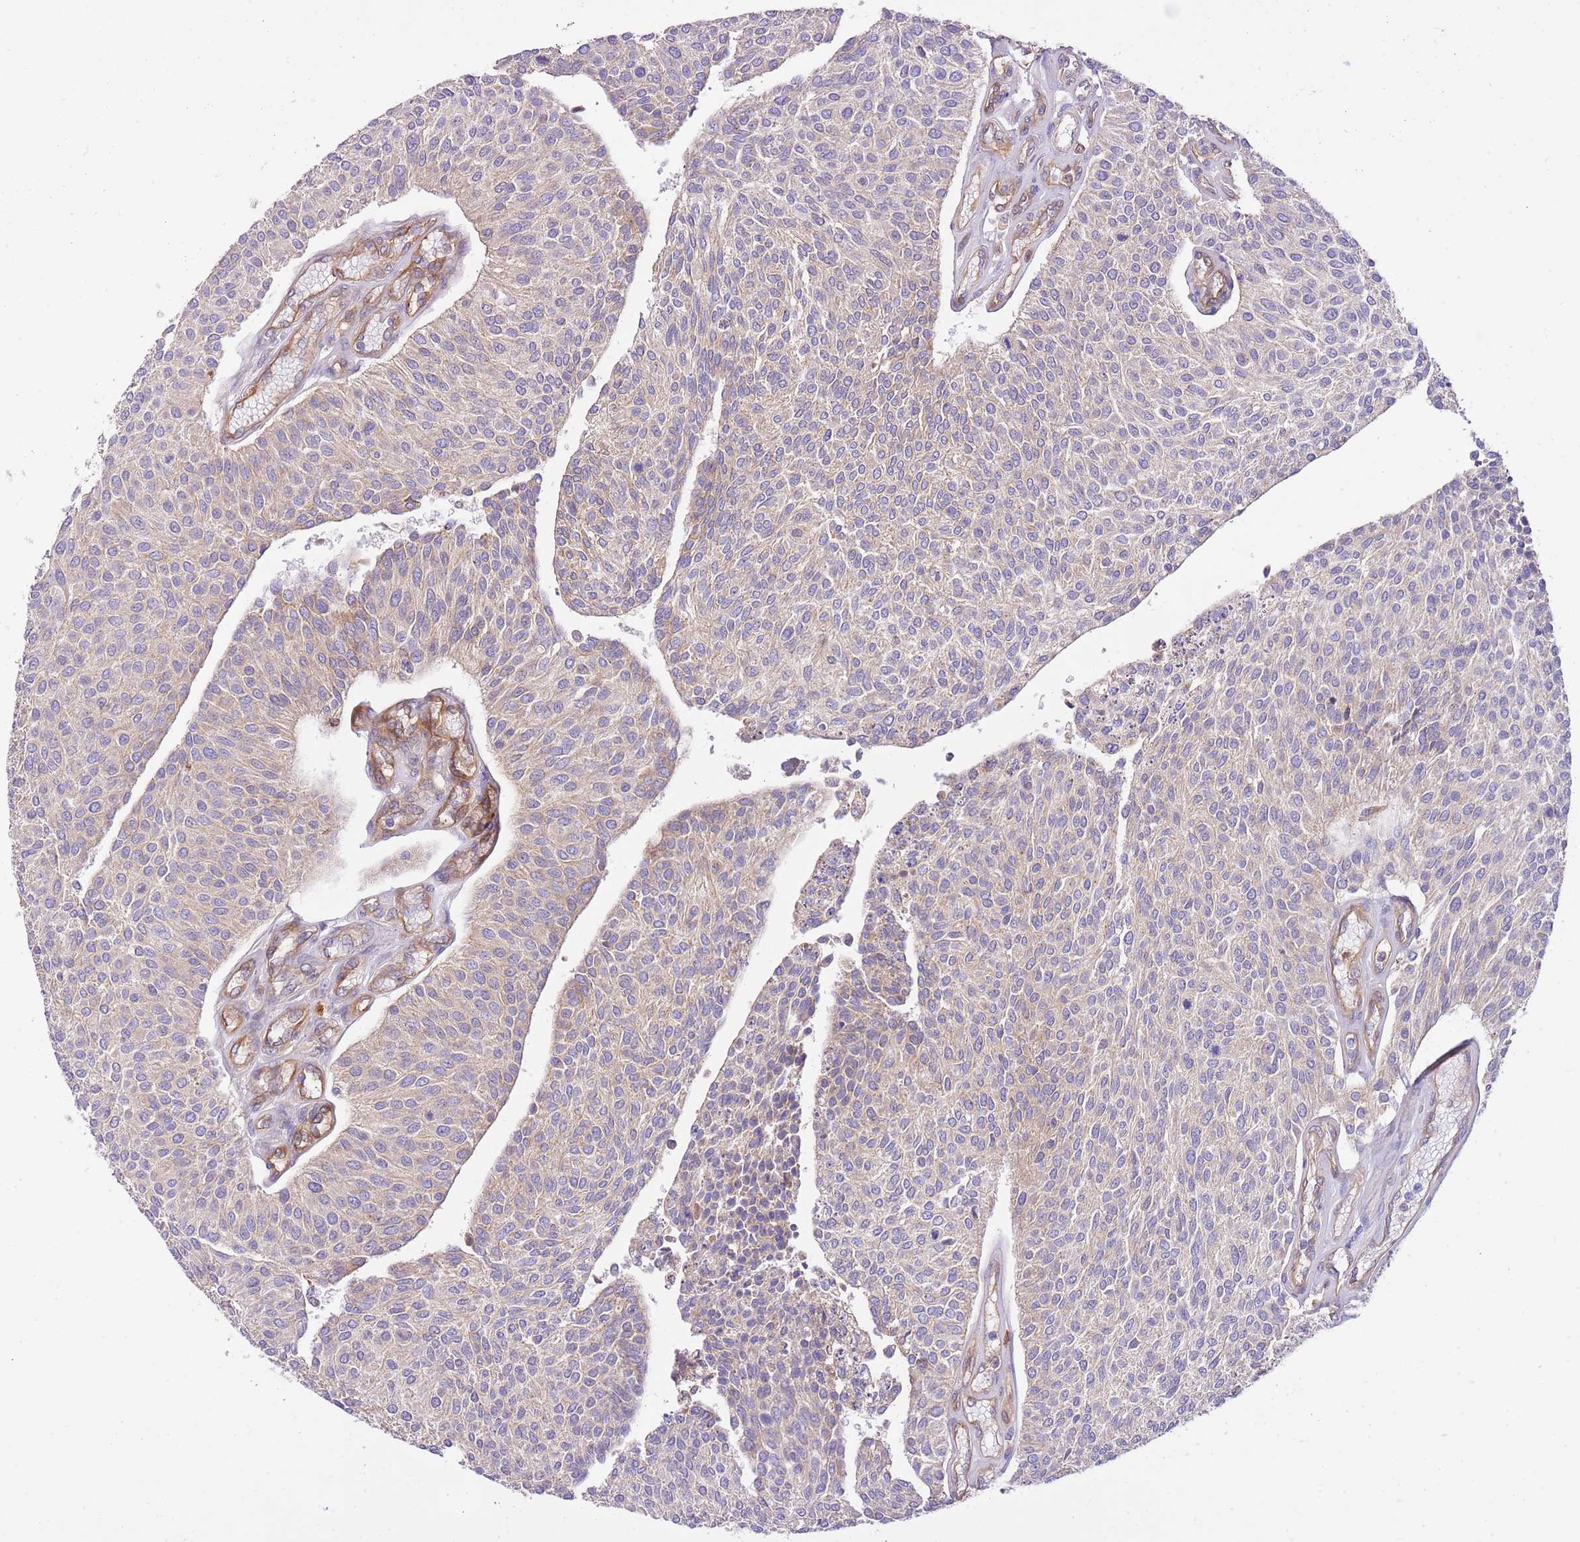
{"staining": {"intensity": "weak", "quantity": "25%-75%", "location": "cytoplasmic/membranous"}, "tissue": "urothelial cancer", "cell_type": "Tumor cells", "image_type": "cancer", "snomed": [{"axis": "morphology", "description": "Urothelial carcinoma, NOS"}, {"axis": "topography", "description": "Urinary bladder"}], "caption": "A brown stain shows weak cytoplasmic/membranous staining of a protein in human transitional cell carcinoma tumor cells. The staining is performed using DAB (3,3'-diaminobenzidine) brown chromogen to label protein expression. The nuclei are counter-stained blue using hematoxylin.", "gene": "DOCK6", "patient": {"sex": "male", "age": 55}}